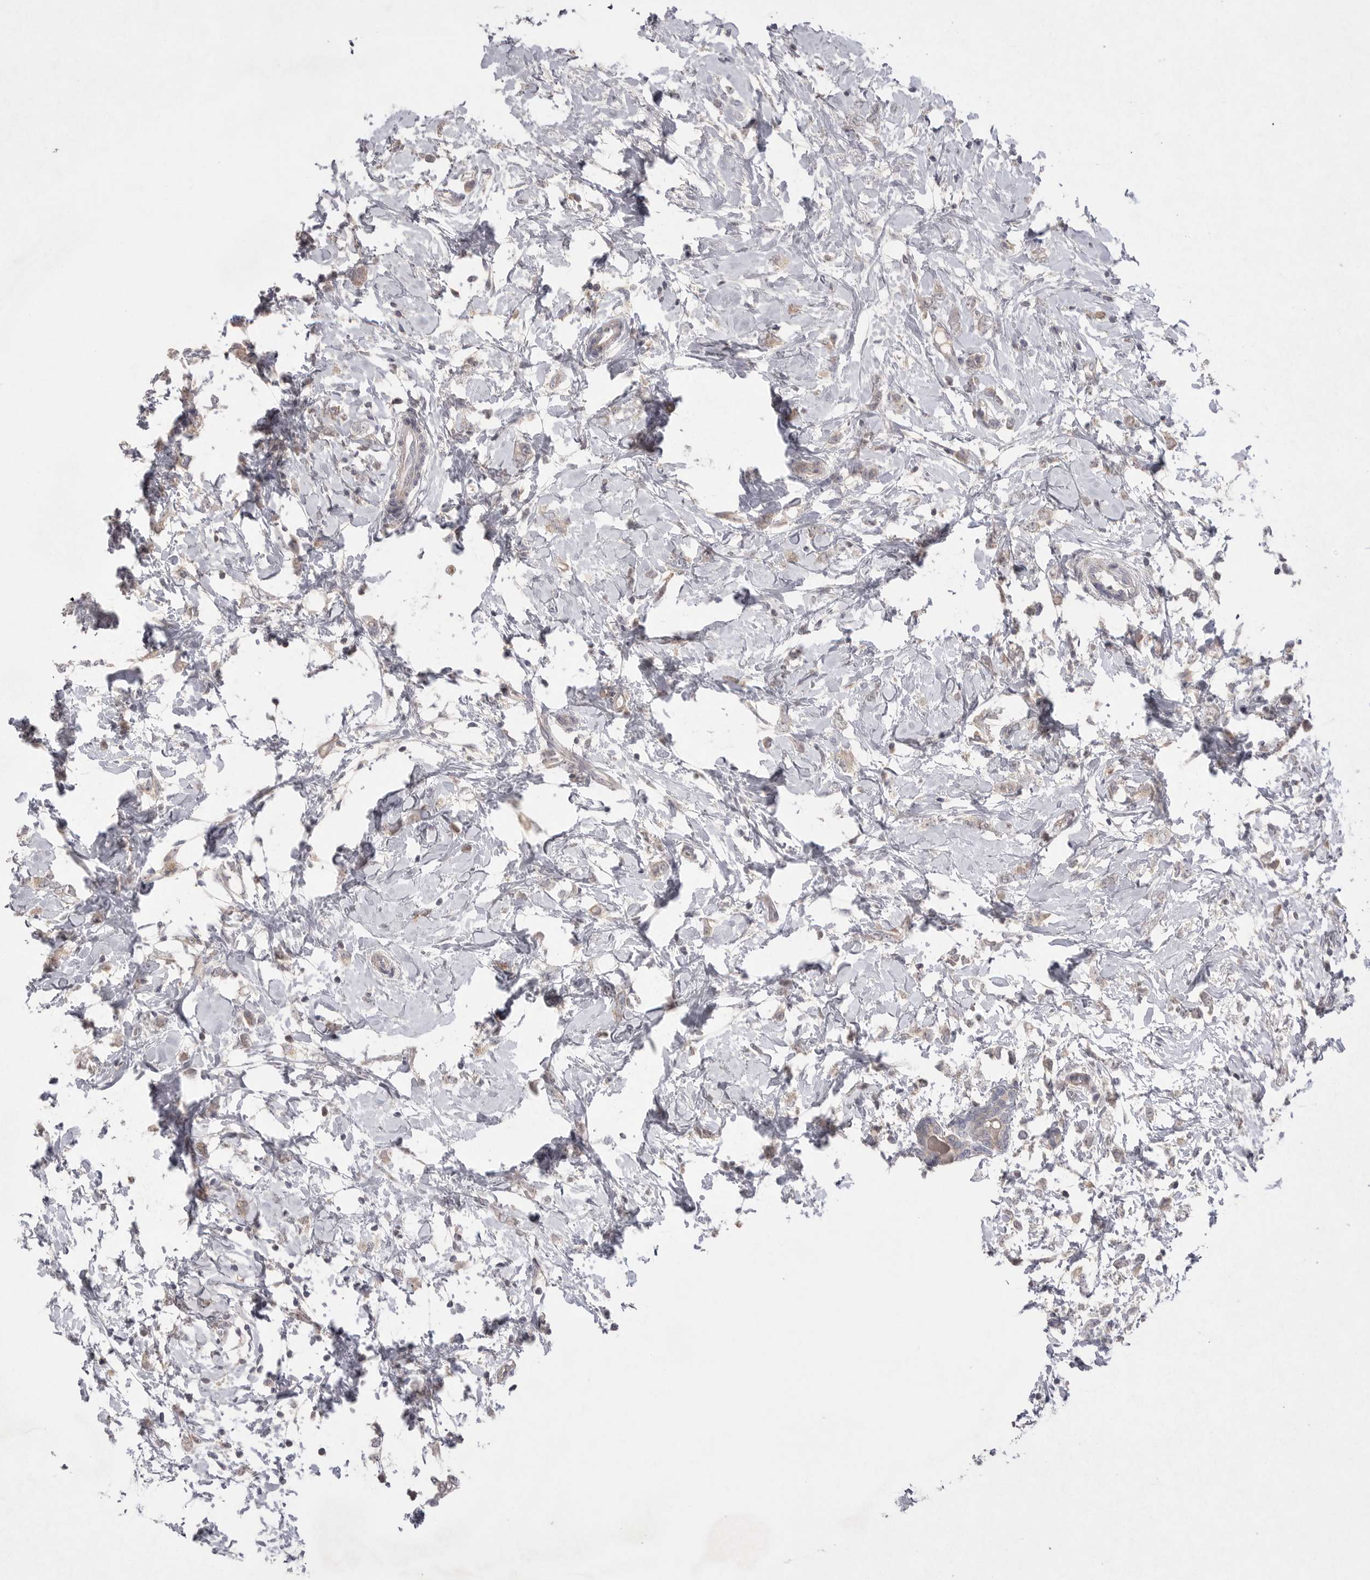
{"staining": {"intensity": "weak", "quantity": "<25%", "location": "cytoplasmic/membranous"}, "tissue": "breast cancer", "cell_type": "Tumor cells", "image_type": "cancer", "snomed": [{"axis": "morphology", "description": "Normal tissue, NOS"}, {"axis": "morphology", "description": "Lobular carcinoma"}, {"axis": "topography", "description": "Breast"}], "caption": "Human breast lobular carcinoma stained for a protein using immunohistochemistry shows no staining in tumor cells.", "gene": "VANGL2", "patient": {"sex": "female", "age": 47}}